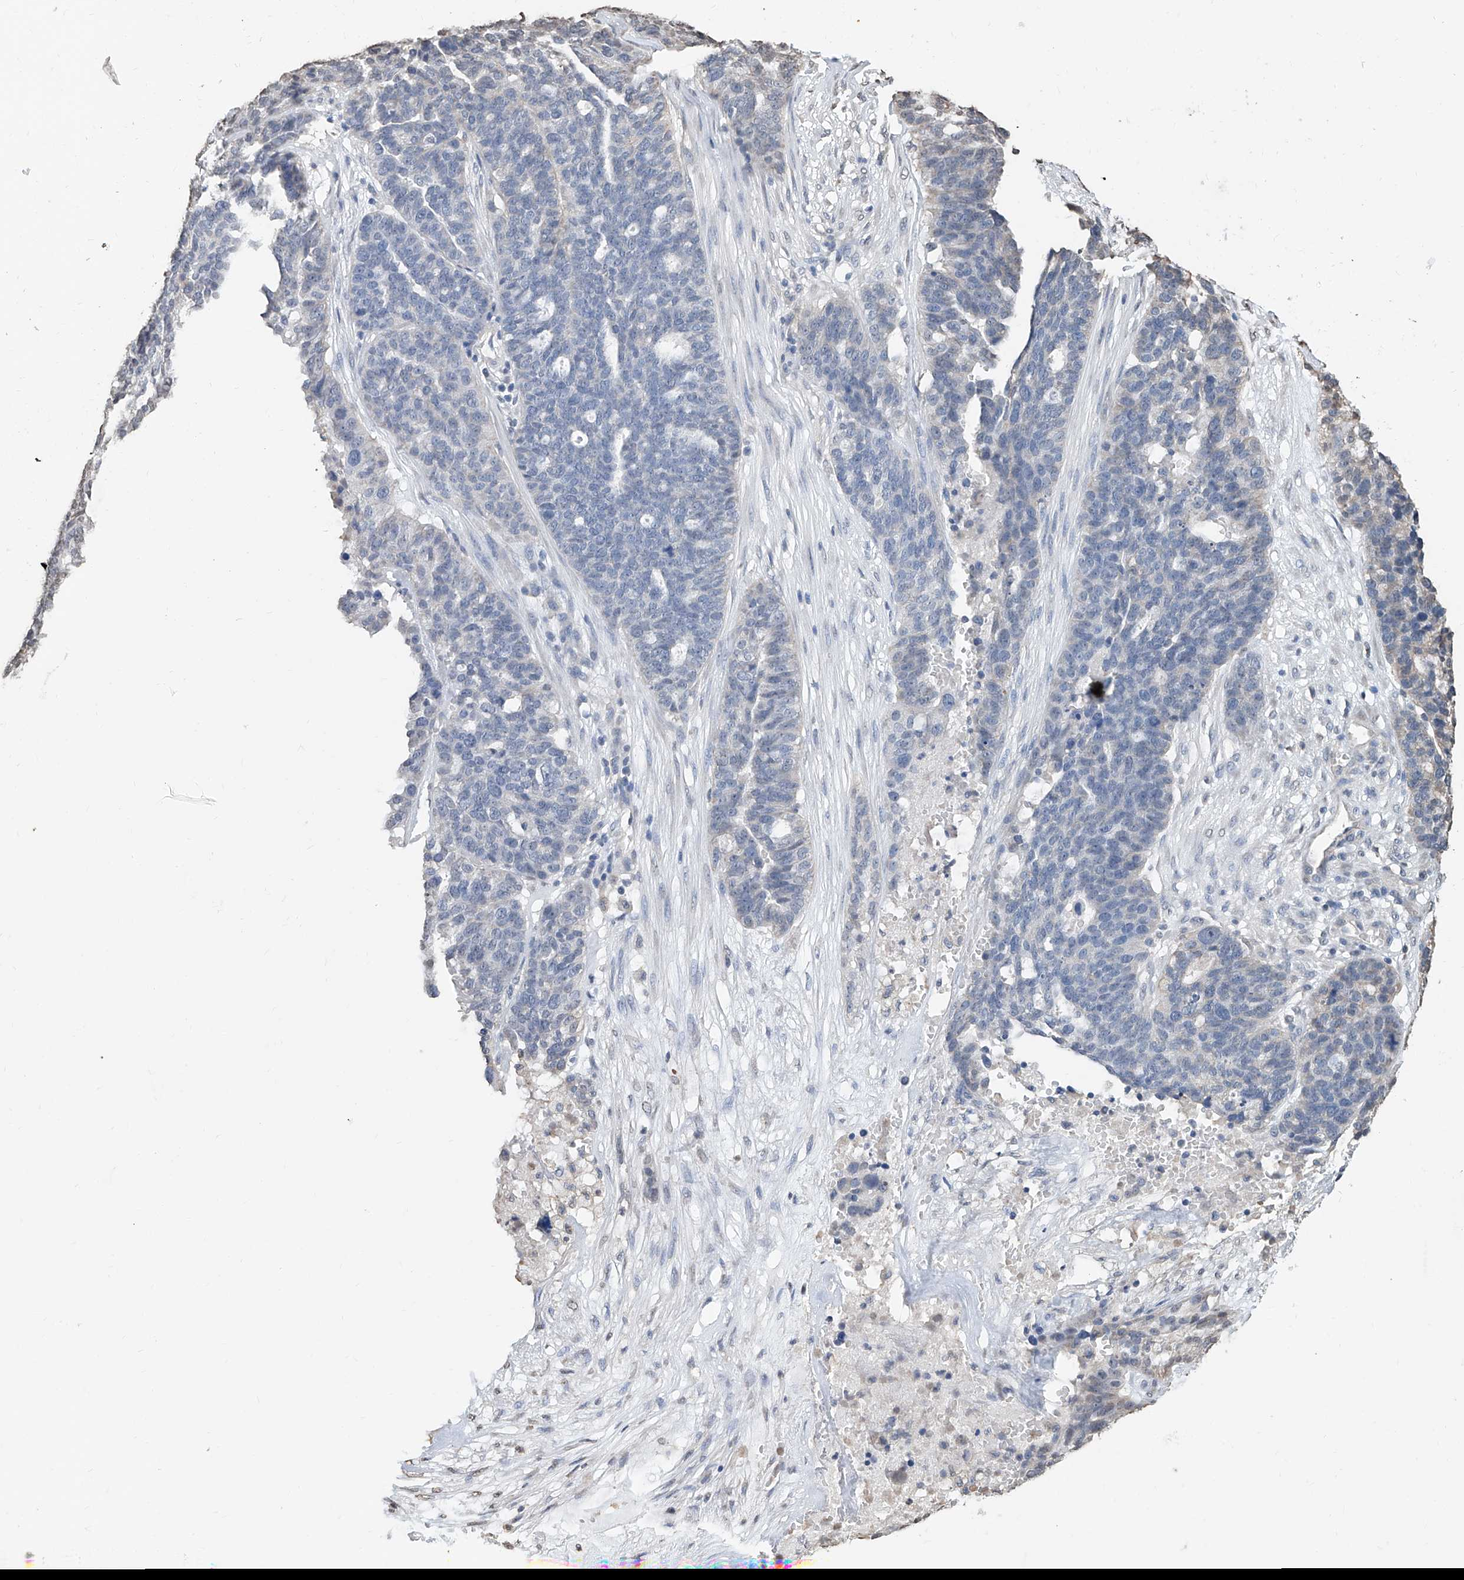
{"staining": {"intensity": "negative", "quantity": "none", "location": "none"}, "tissue": "ovarian cancer", "cell_type": "Tumor cells", "image_type": "cancer", "snomed": [{"axis": "morphology", "description": "Cystadenocarcinoma, serous, NOS"}, {"axis": "topography", "description": "Ovary"}], "caption": "An immunohistochemistry (IHC) histopathology image of ovarian cancer is shown. There is no staining in tumor cells of ovarian cancer.", "gene": "RP9", "patient": {"sex": "female", "age": 59}}